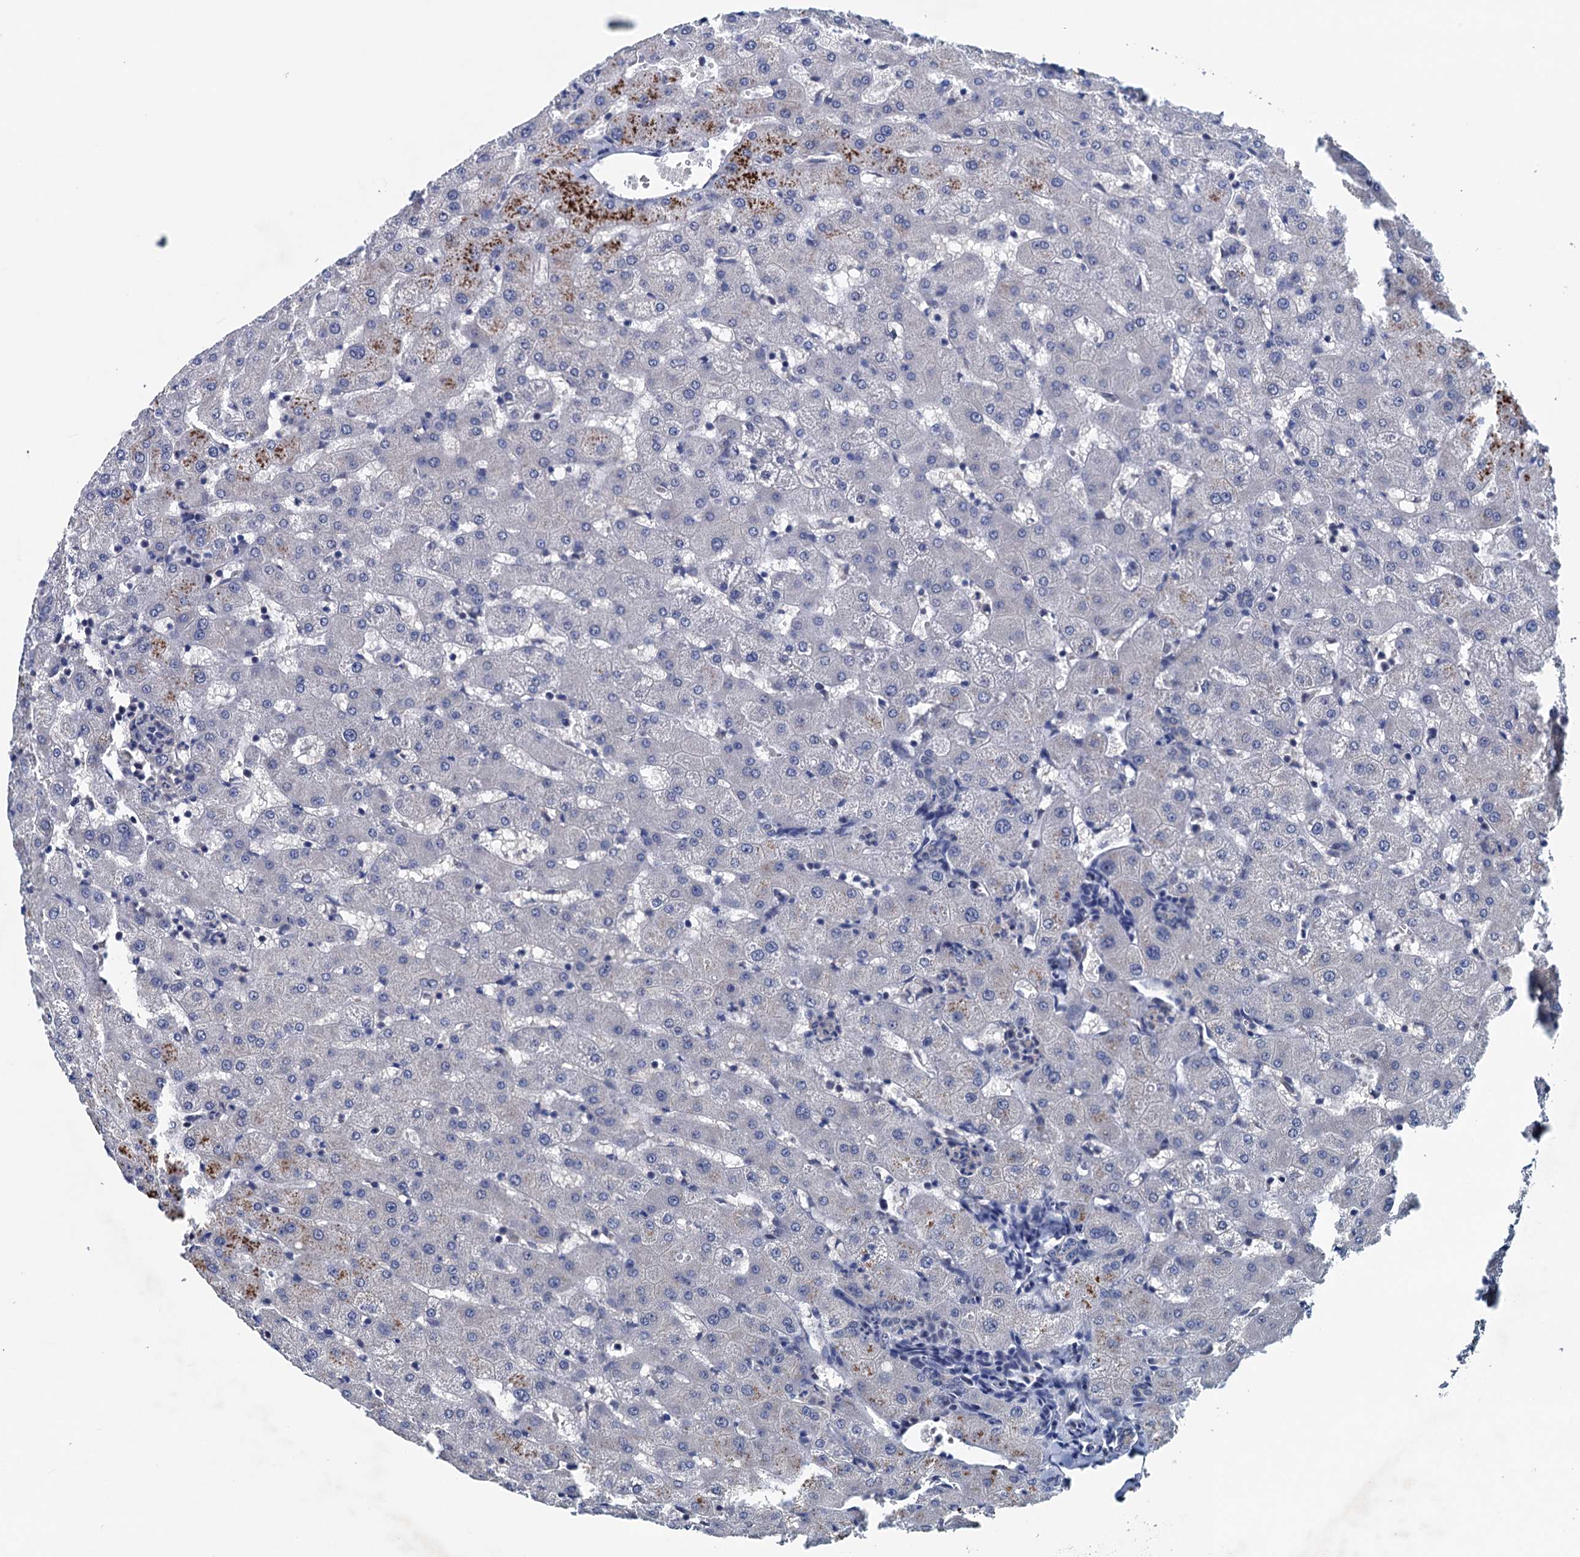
{"staining": {"intensity": "negative", "quantity": "none", "location": "none"}, "tissue": "liver", "cell_type": "Cholangiocytes", "image_type": "normal", "snomed": [{"axis": "morphology", "description": "Normal tissue, NOS"}, {"axis": "topography", "description": "Liver"}], "caption": "High power microscopy image of an immunohistochemistry photomicrograph of normal liver, revealing no significant staining in cholangiocytes.", "gene": "FNBP4", "patient": {"sex": "female", "age": 63}}